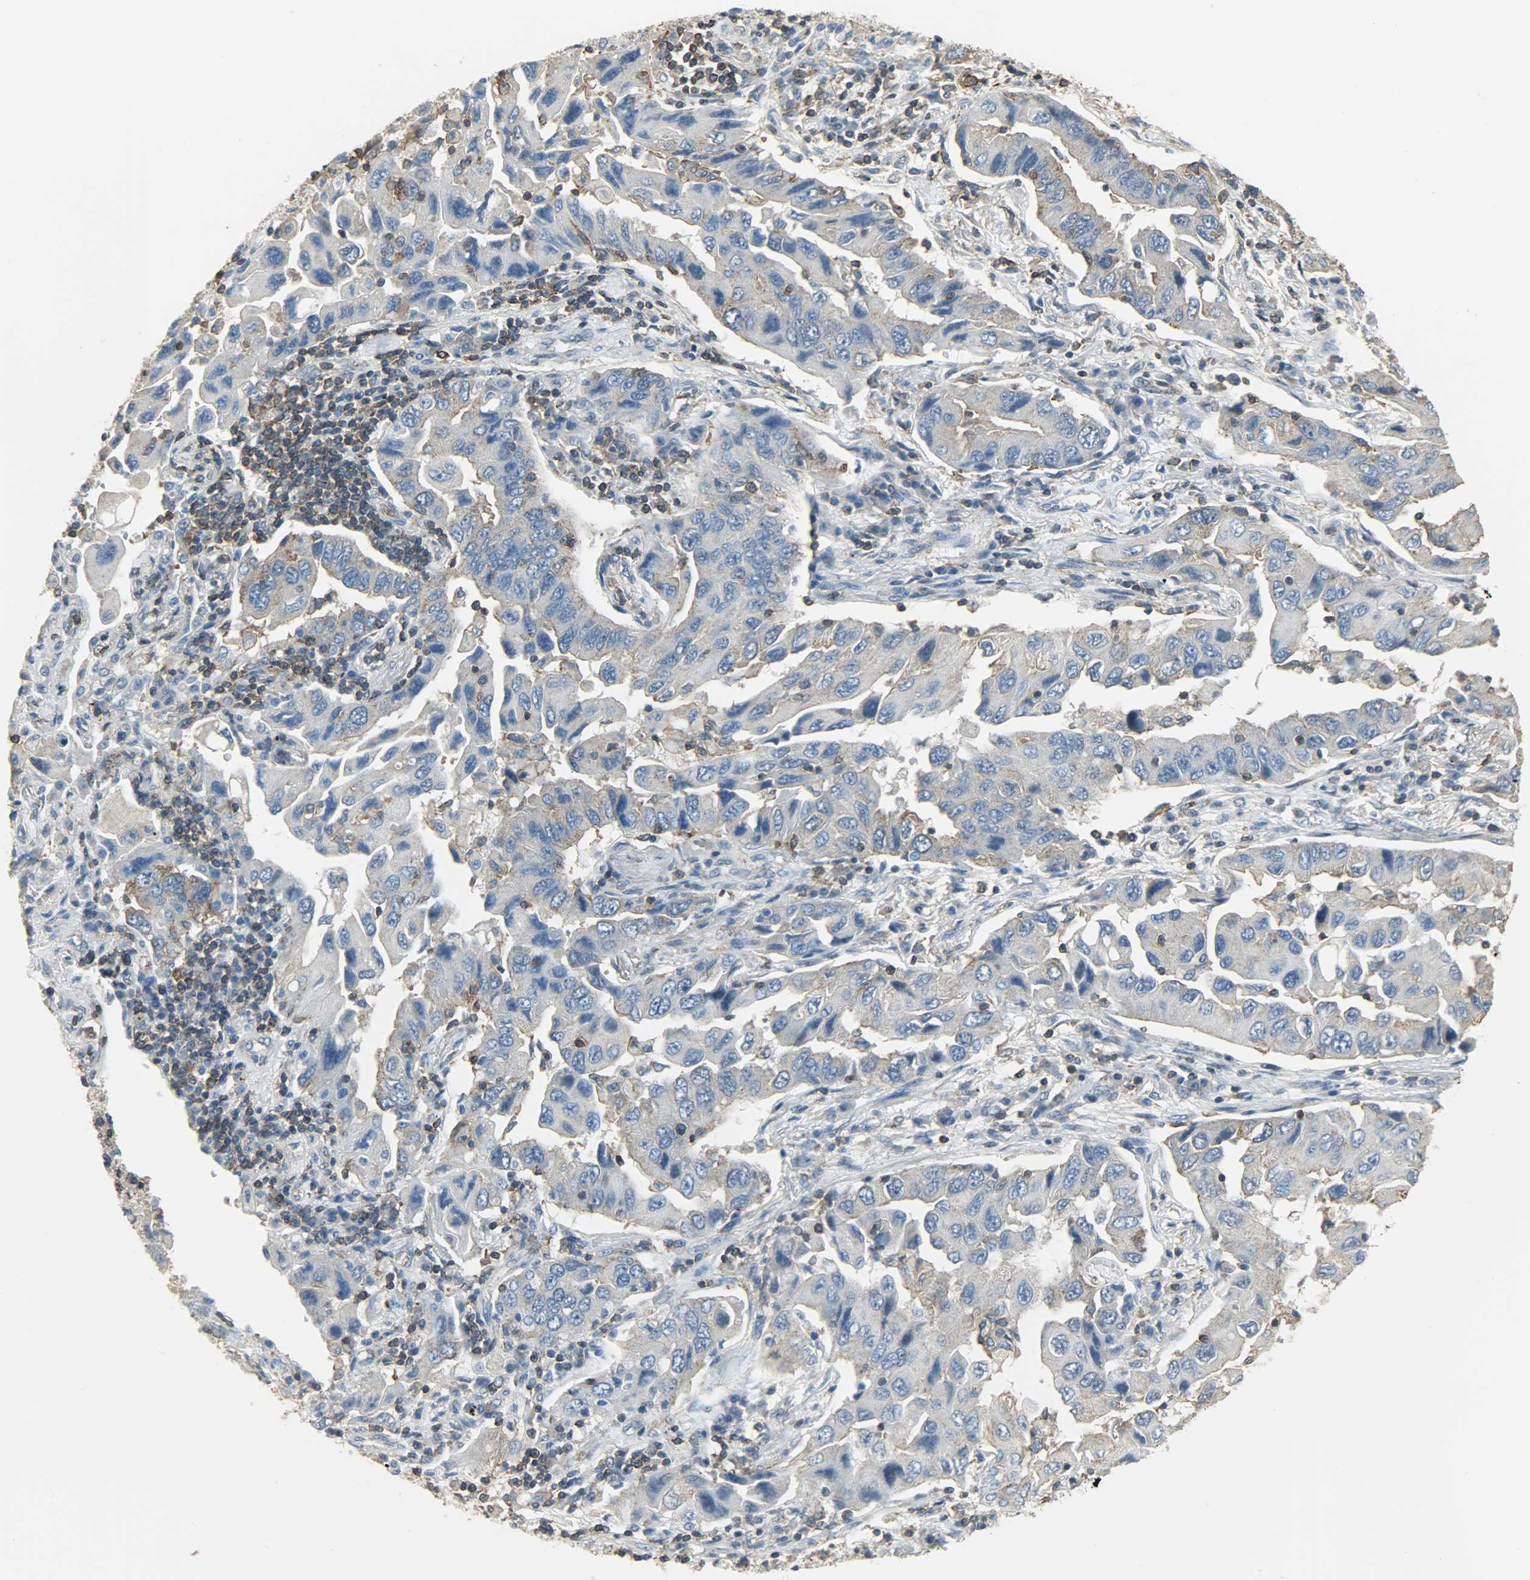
{"staining": {"intensity": "weak", "quantity": ">75%", "location": "cytoplasmic/membranous"}, "tissue": "lung cancer", "cell_type": "Tumor cells", "image_type": "cancer", "snomed": [{"axis": "morphology", "description": "Adenocarcinoma, NOS"}, {"axis": "topography", "description": "Lung"}], "caption": "Lung adenocarcinoma was stained to show a protein in brown. There is low levels of weak cytoplasmic/membranous positivity in approximately >75% of tumor cells.", "gene": "DNAJA4", "patient": {"sex": "female", "age": 65}}